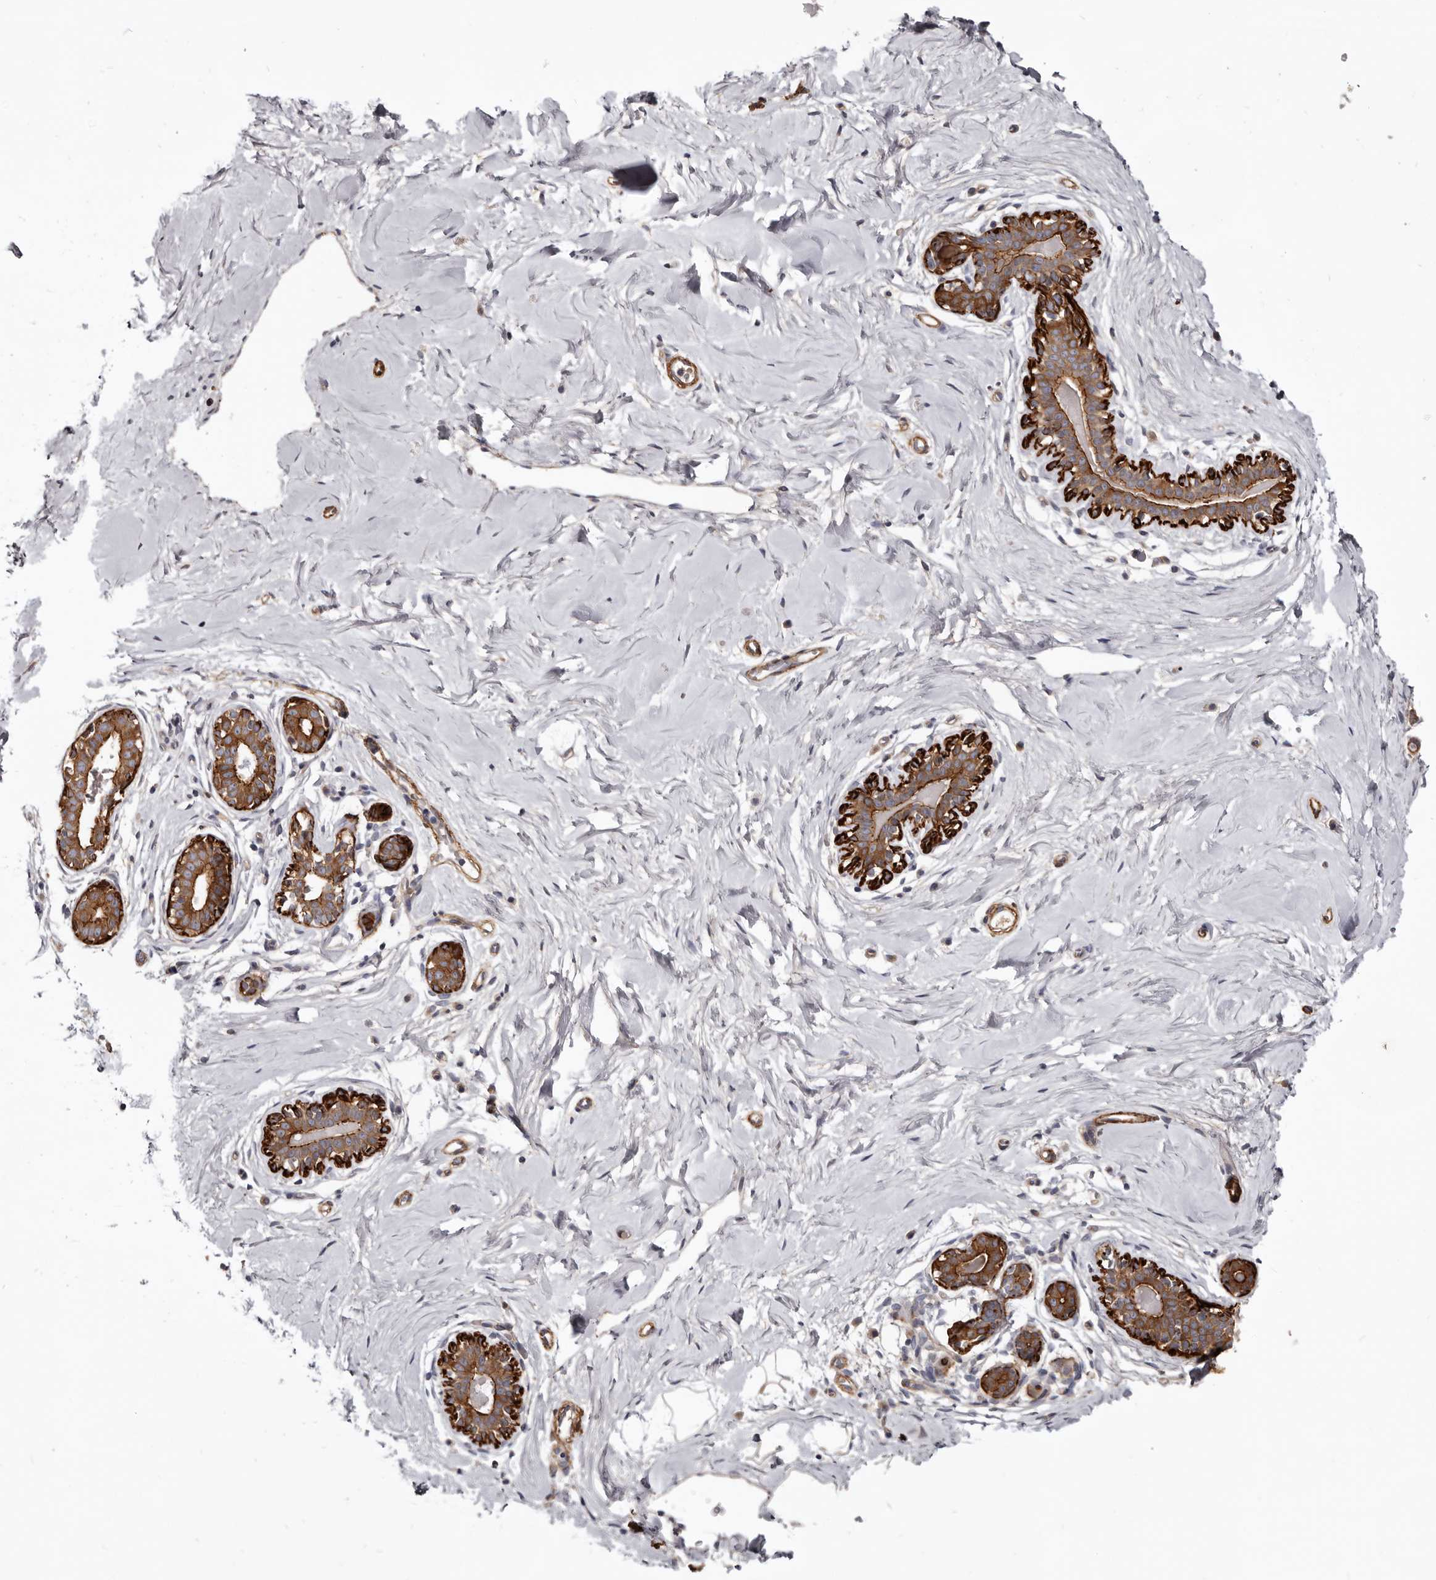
{"staining": {"intensity": "weak", "quantity": ">75%", "location": "cytoplasmic/membranous"}, "tissue": "breast", "cell_type": "Adipocytes", "image_type": "normal", "snomed": [{"axis": "morphology", "description": "Normal tissue, NOS"}, {"axis": "morphology", "description": "Adenoma, NOS"}, {"axis": "topography", "description": "Breast"}], "caption": "Immunohistochemistry (IHC) (DAB (3,3'-diaminobenzidine)) staining of normal human breast shows weak cytoplasmic/membranous protein staining in approximately >75% of adipocytes.", "gene": "CGN", "patient": {"sex": "female", "age": 23}}